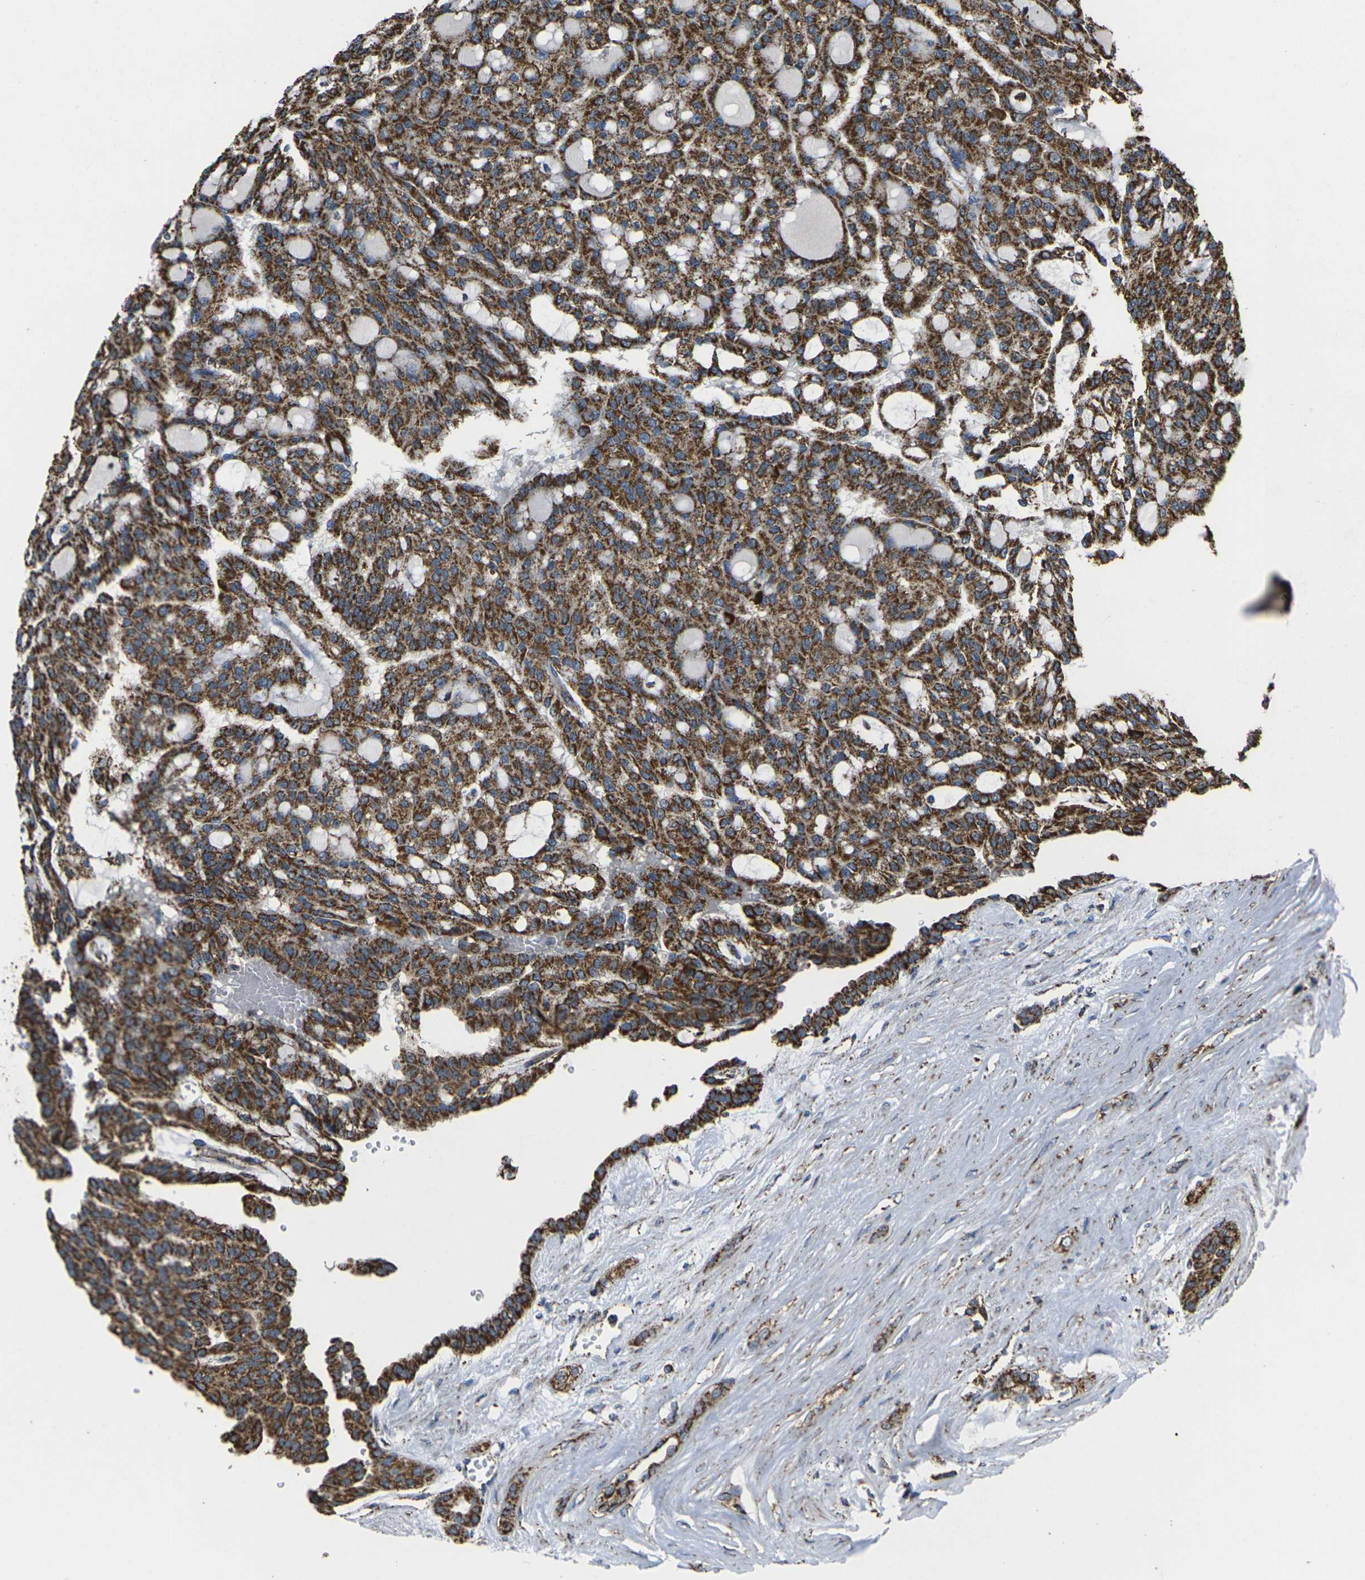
{"staining": {"intensity": "strong", "quantity": ">75%", "location": "cytoplasmic/membranous"}, "tissue": "renal cancer", "cell_type": "Tumor cells", "image_type": "cancer", "snomed": [{"axis": "morphology", "description": "Adenocarcinoma, NOS"}, {"axis": "topography", "description": "Kidney"}], "caption": "Tumor cells demonstrate high levels of strong cytoplasmic/membranous expression in about >75% of cells in renal cancer (adenocarcinoma).", "gene": "KLHL5", "patient": {"sex": "male", "age": 63}}